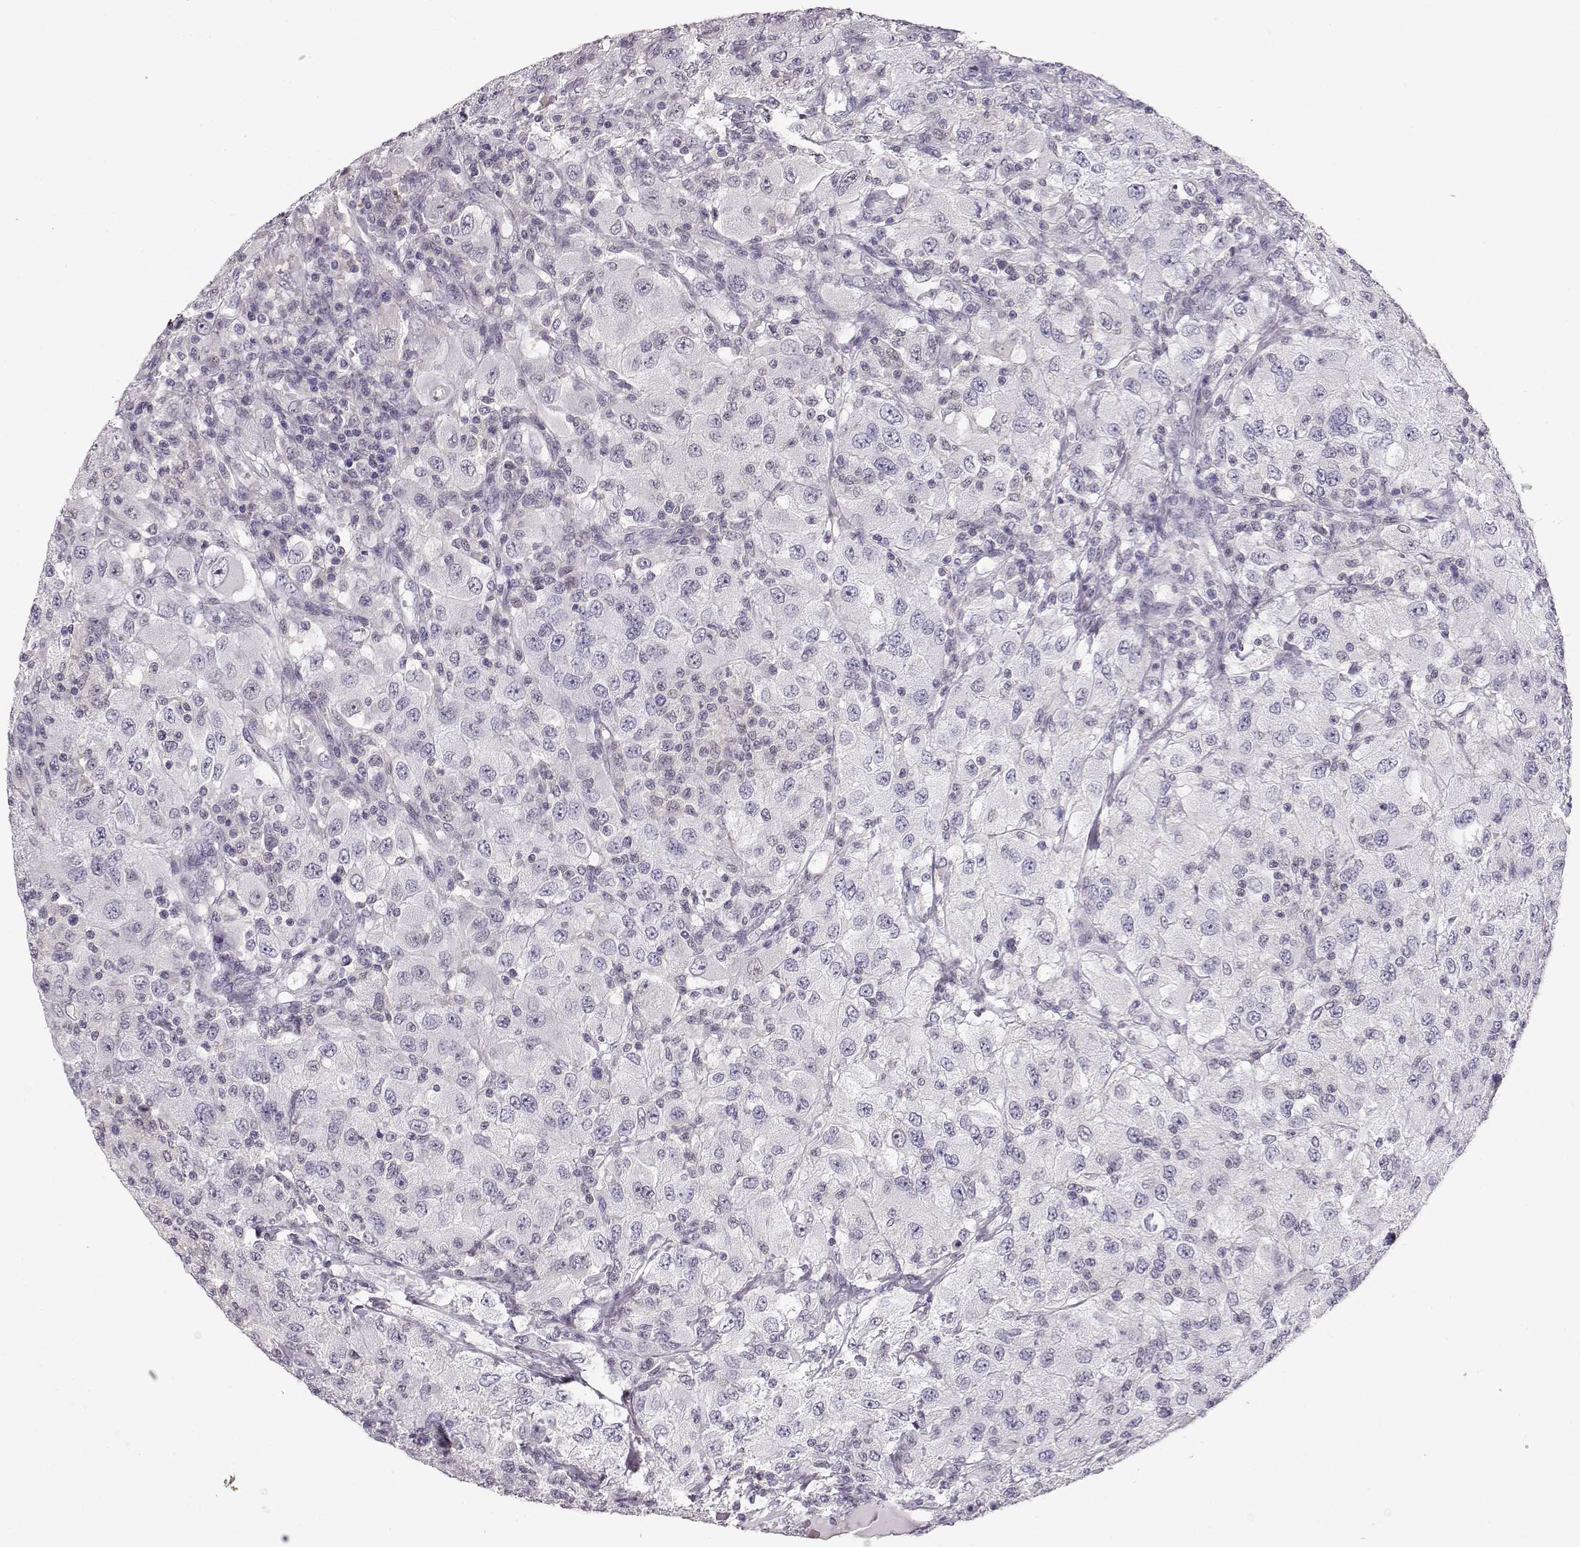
{"staining": {"intensity": "negative", "quantity": "none", "location": "none"}, "tissue": "renal cancer", "cell_type": "Tumor cells", "image_type": "cancer", "snomed": [{"axis": "morphology", "description": "Adenocarcinoma, NOS"}, {"axis": "topography", "description": "Kidney"}], "caption": "Adenocarcinoma (renal) stained for a protein using IHC displays no staining tumor cells.", "gene": "TEPP", "patient": {"sex": "female", "age": 67}}